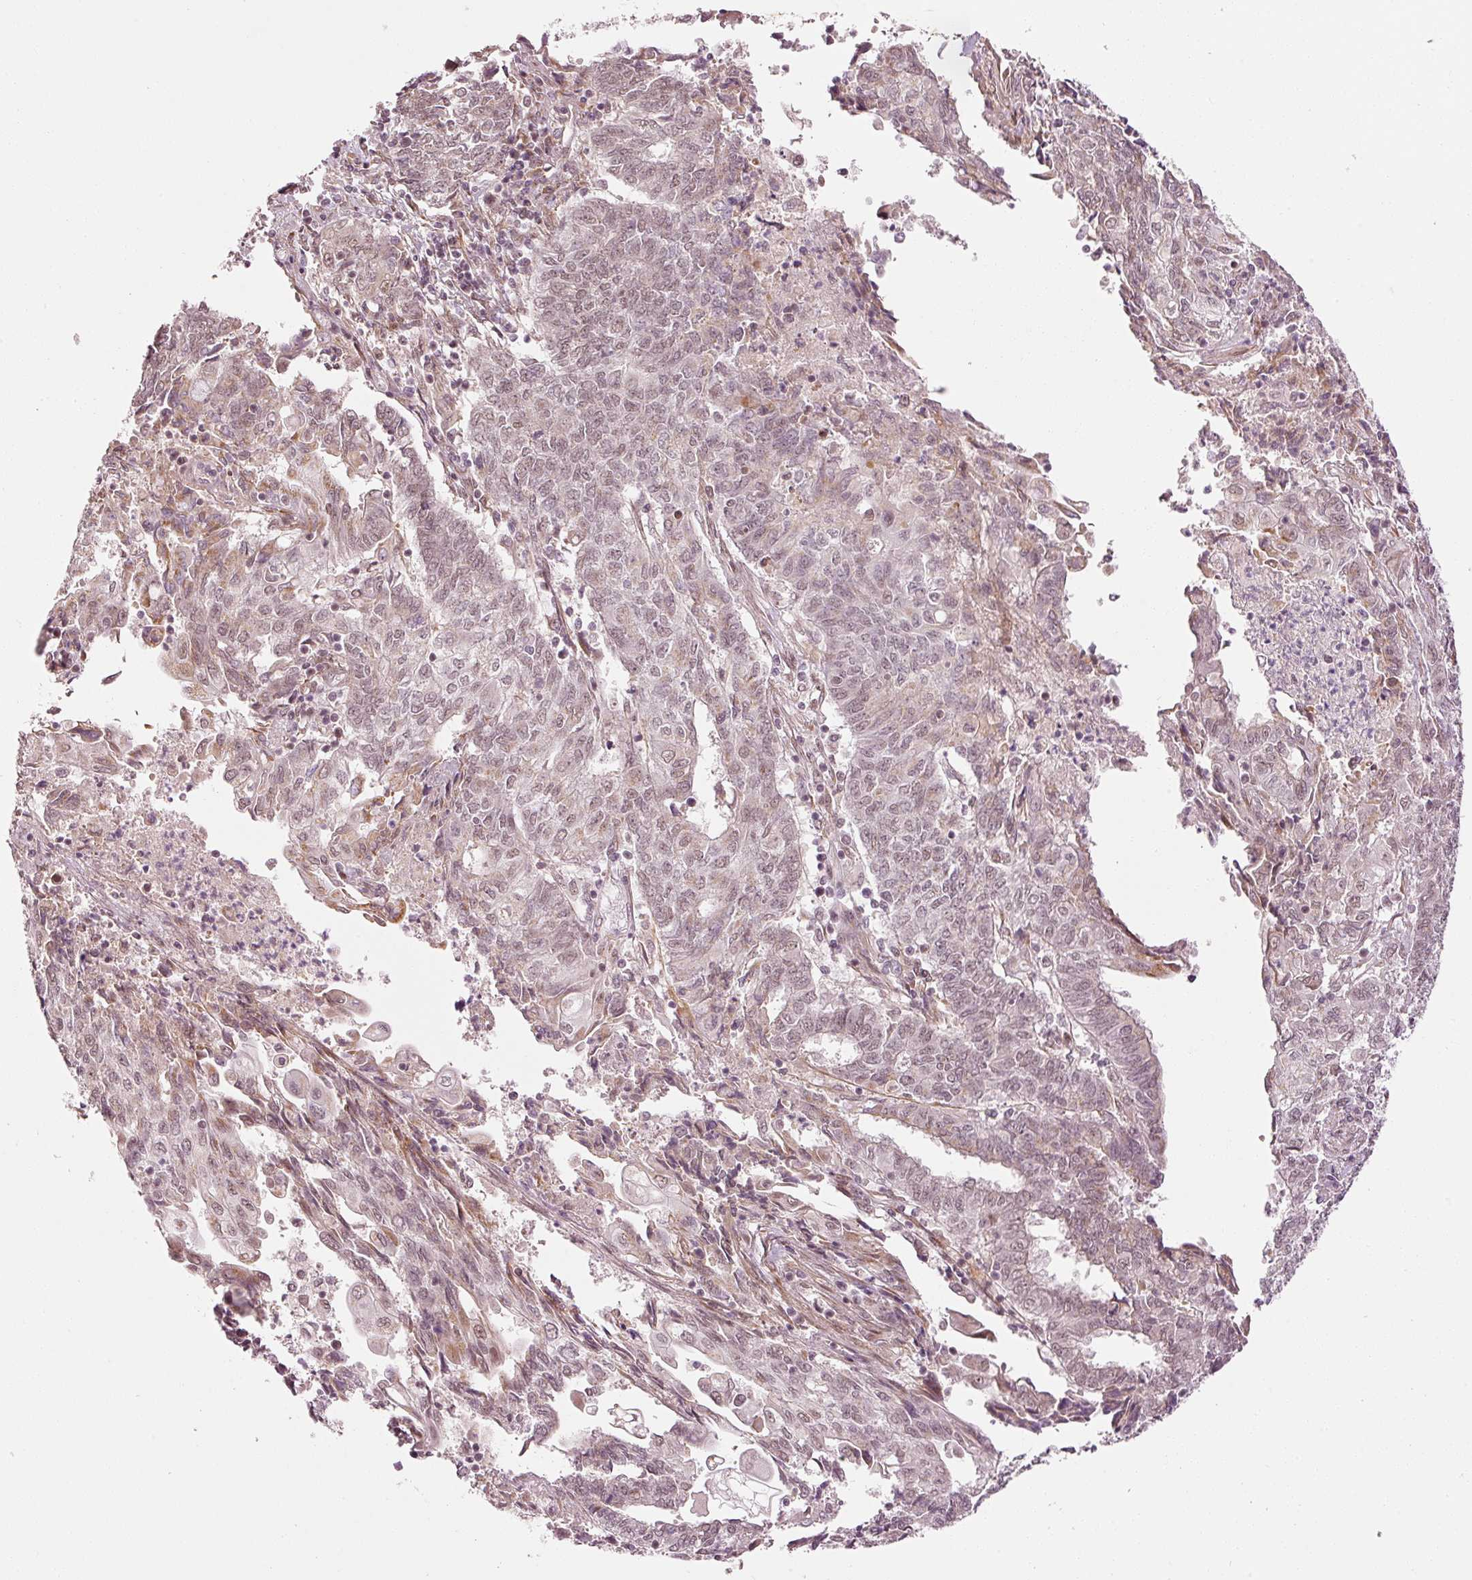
{"staining": {"intensity": "weak", "quantity": "25%-75%", "location": "nuclear"}, "tissue": "endometrial cancer", "cell_type": "Tumor cells", "image_type": "cancer", "snomed": [{"axis": "morphology", "description": "Adenocarcinoma, NOS"}, {"axis": "topography", "description": "Endometrium"}], "caption": "Weak nuclear positivity is seen in approximately 25%-75% of tumor cells in endometrial adenocarcinoma.", "gene": "ANKRD20A1", "patient": {"sex": "female", "age": 54}}